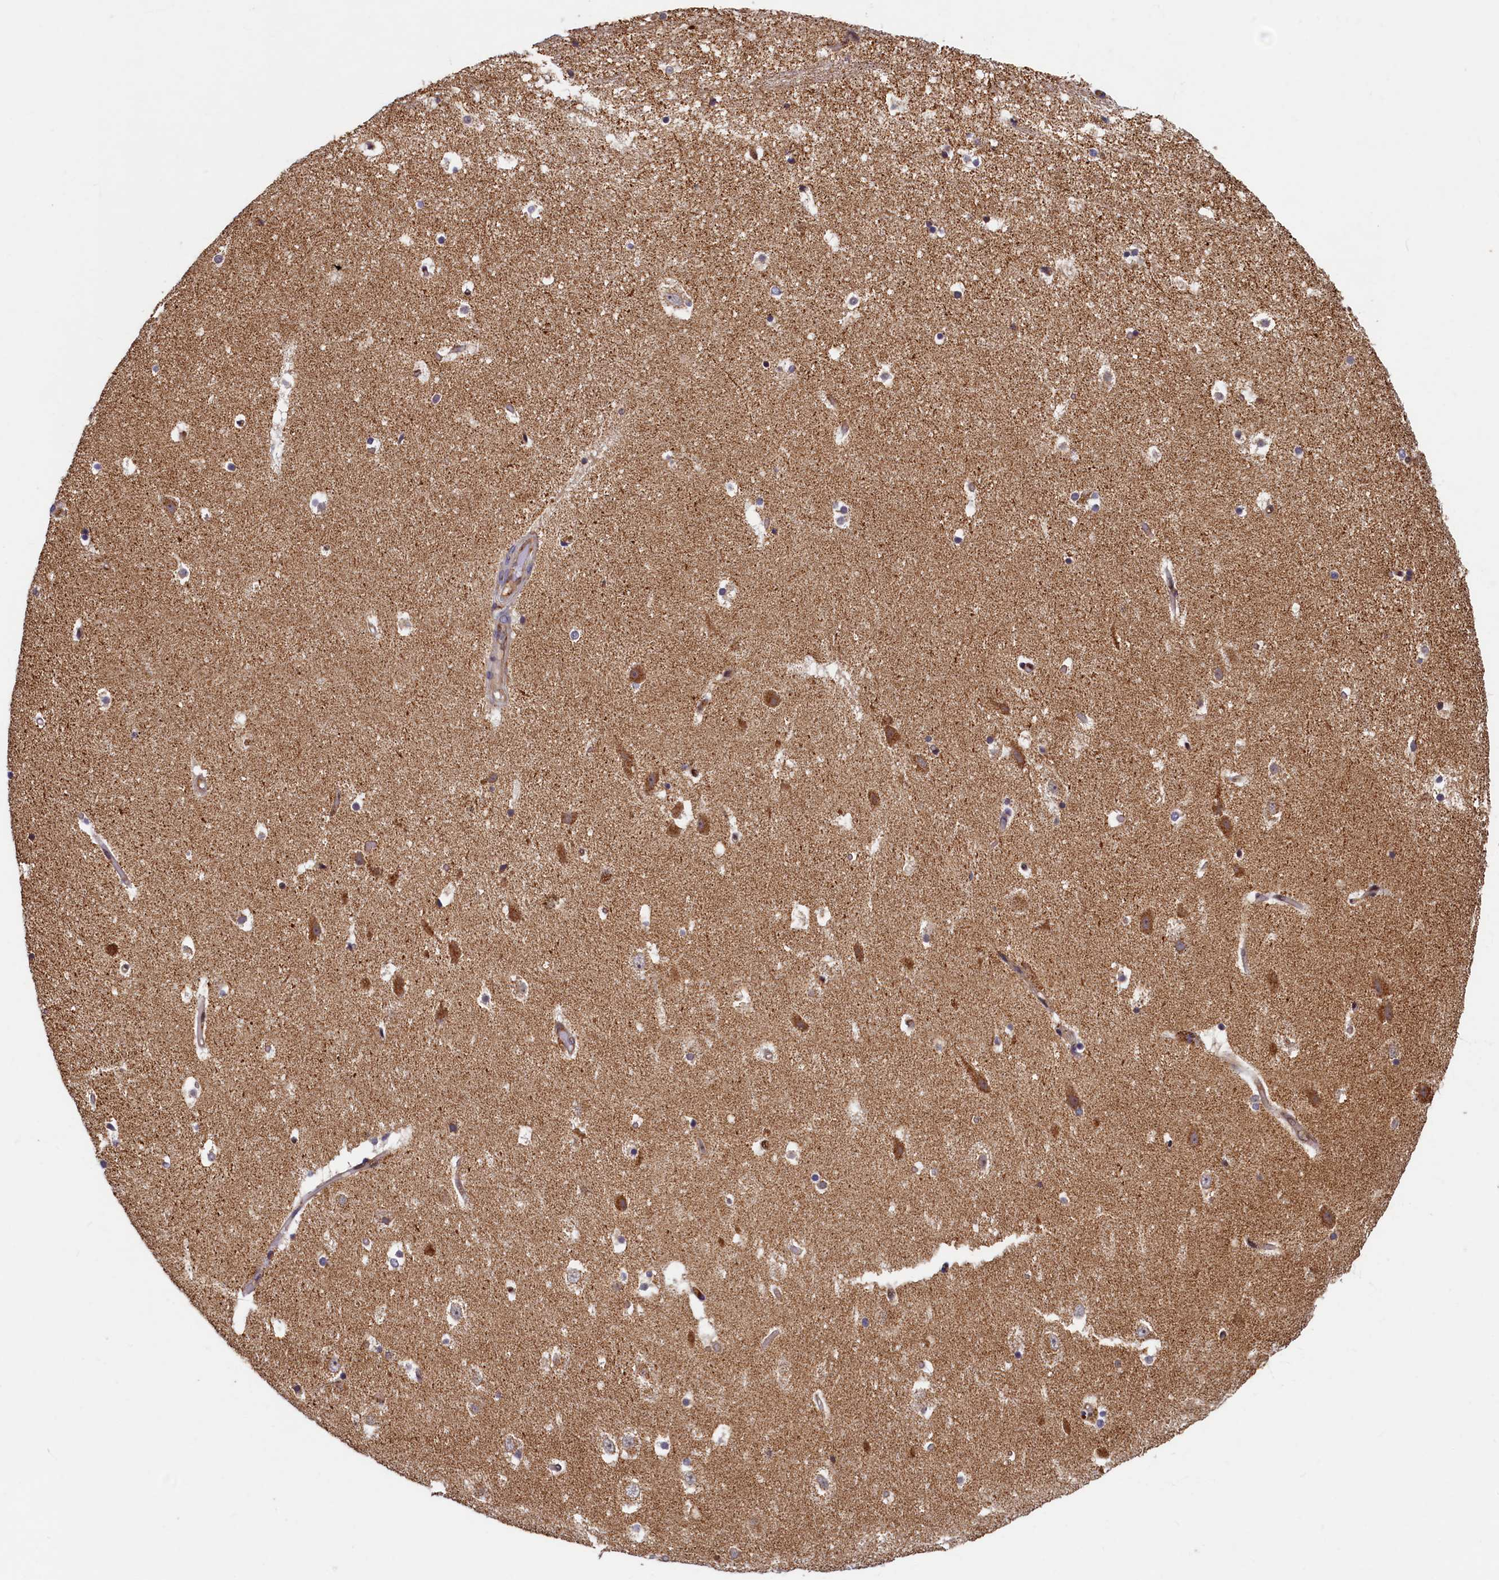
{"staining": {"intensity": "moderate", "quantity": "<25%", "location": "cytoplasmic/membranous"}, "tissue": "hippocampus", "cell_type": "Glial cells", "image_type": "normal", "snomed": [{"axis": "morphology", "description": "Normal tissue, NOS"}, {"axis": "topography", "description": "Hippocampus"}], "caption": "Immunohistochemistry (DAB) staining of normal human hippocampus displays moderate cytoplasmic/membranous protein expression in about <25% of glial cells.", "gene": "NCKAP5L", "patient": {"sex": "female", "age": 52}}